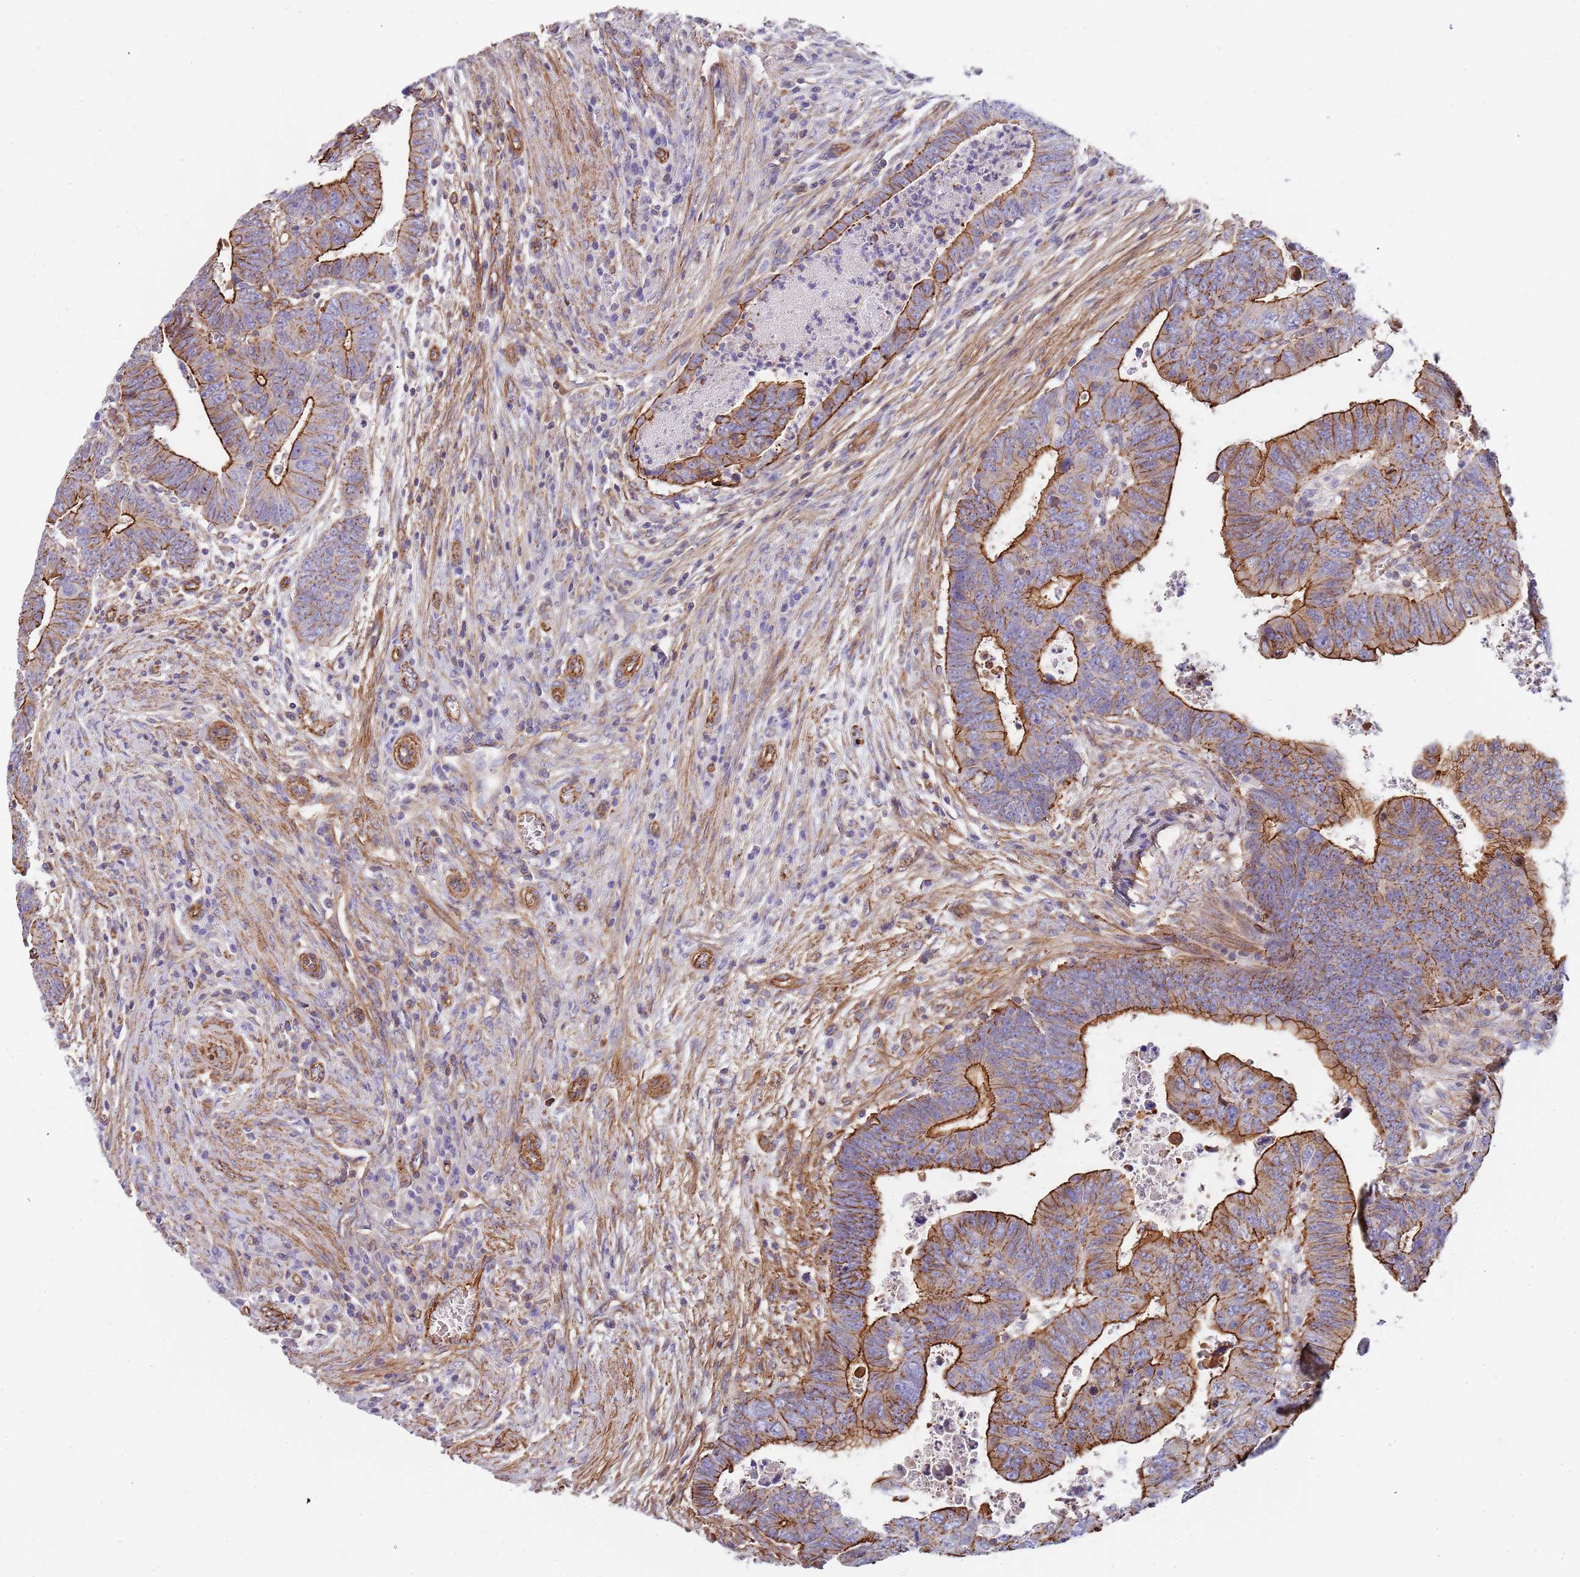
{"staining": {"intensity": "strong", "quantity": ">75%", "location": "cytoplasmic/membranous"}, "tissue": "colorectal cancer", "cell_type": "Tumor cells", "image_type": "cancer", "snomed": [{"axis": "morphology", "description": "Normal tissue, NOS"}, {"axis": "morphology", "description": "Adenocarcinoma, NOS"}, {"axis": "topography", "description": "Rectum"}], "caption": "A brown stain shows strong cytoplasmic/membranous expression of a protein in colorectal cancer (adenocarcinoma) tumor cells. (DAB IHC with brightfield microscopy, high magnification).", "gene": "GFRAL", "patient": {"sex": "female", "age": 65}}